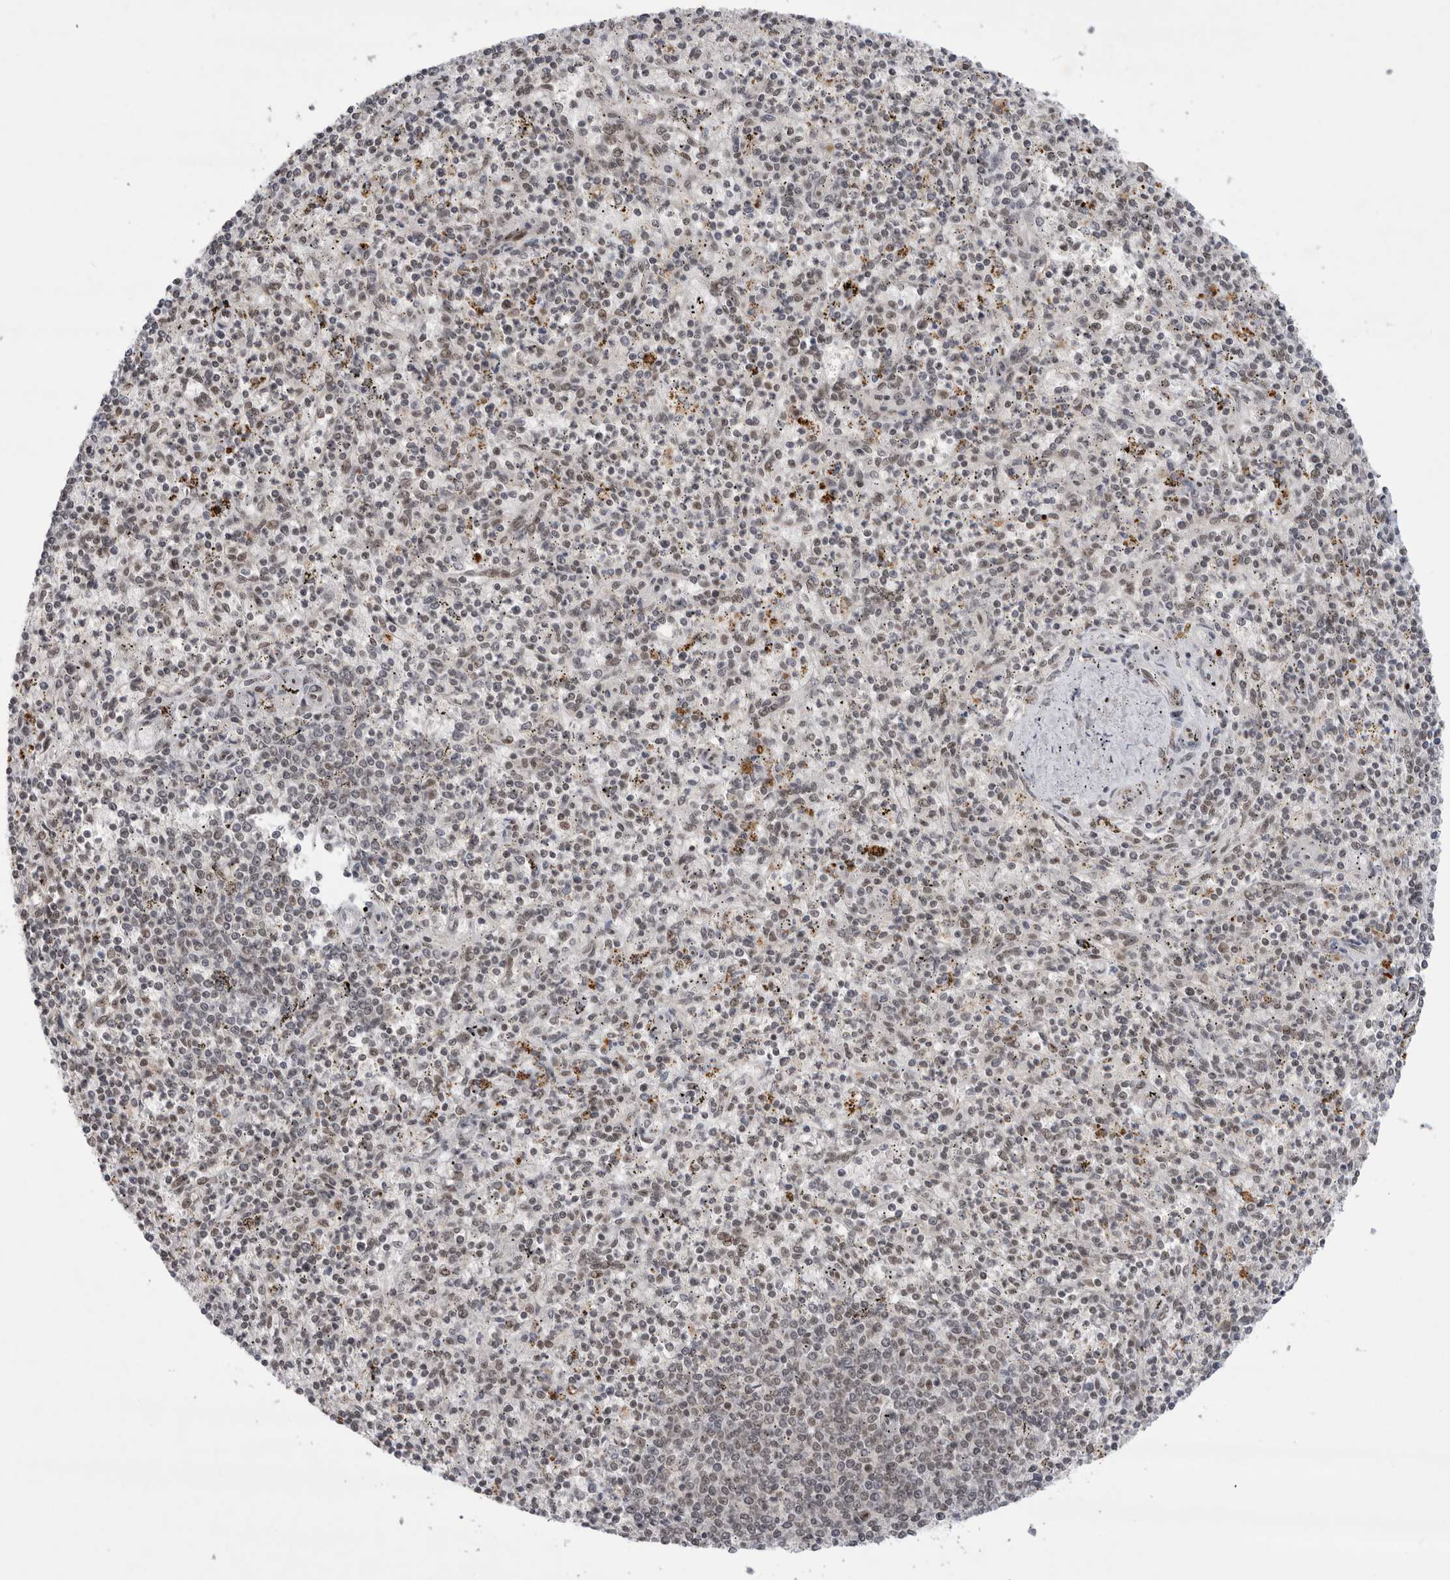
{"staining": {"intensity": "weak", "quantity": "<25%", "location": "nuclear"}, "tissue": "spleen", "cell_type": "Cells in red pulp", "image_type": "normal", "snomed": [{"axis": "morphology", "description": "Normal tissue, NOS"}, {"axis": "topography", "description": "Spleen"}], "caption": "Spleen stained for a protein using IHC reveals no expression cells in red pulp.", "gene": "ZNF830", "patient": {"sex": "male", "age": 72}}